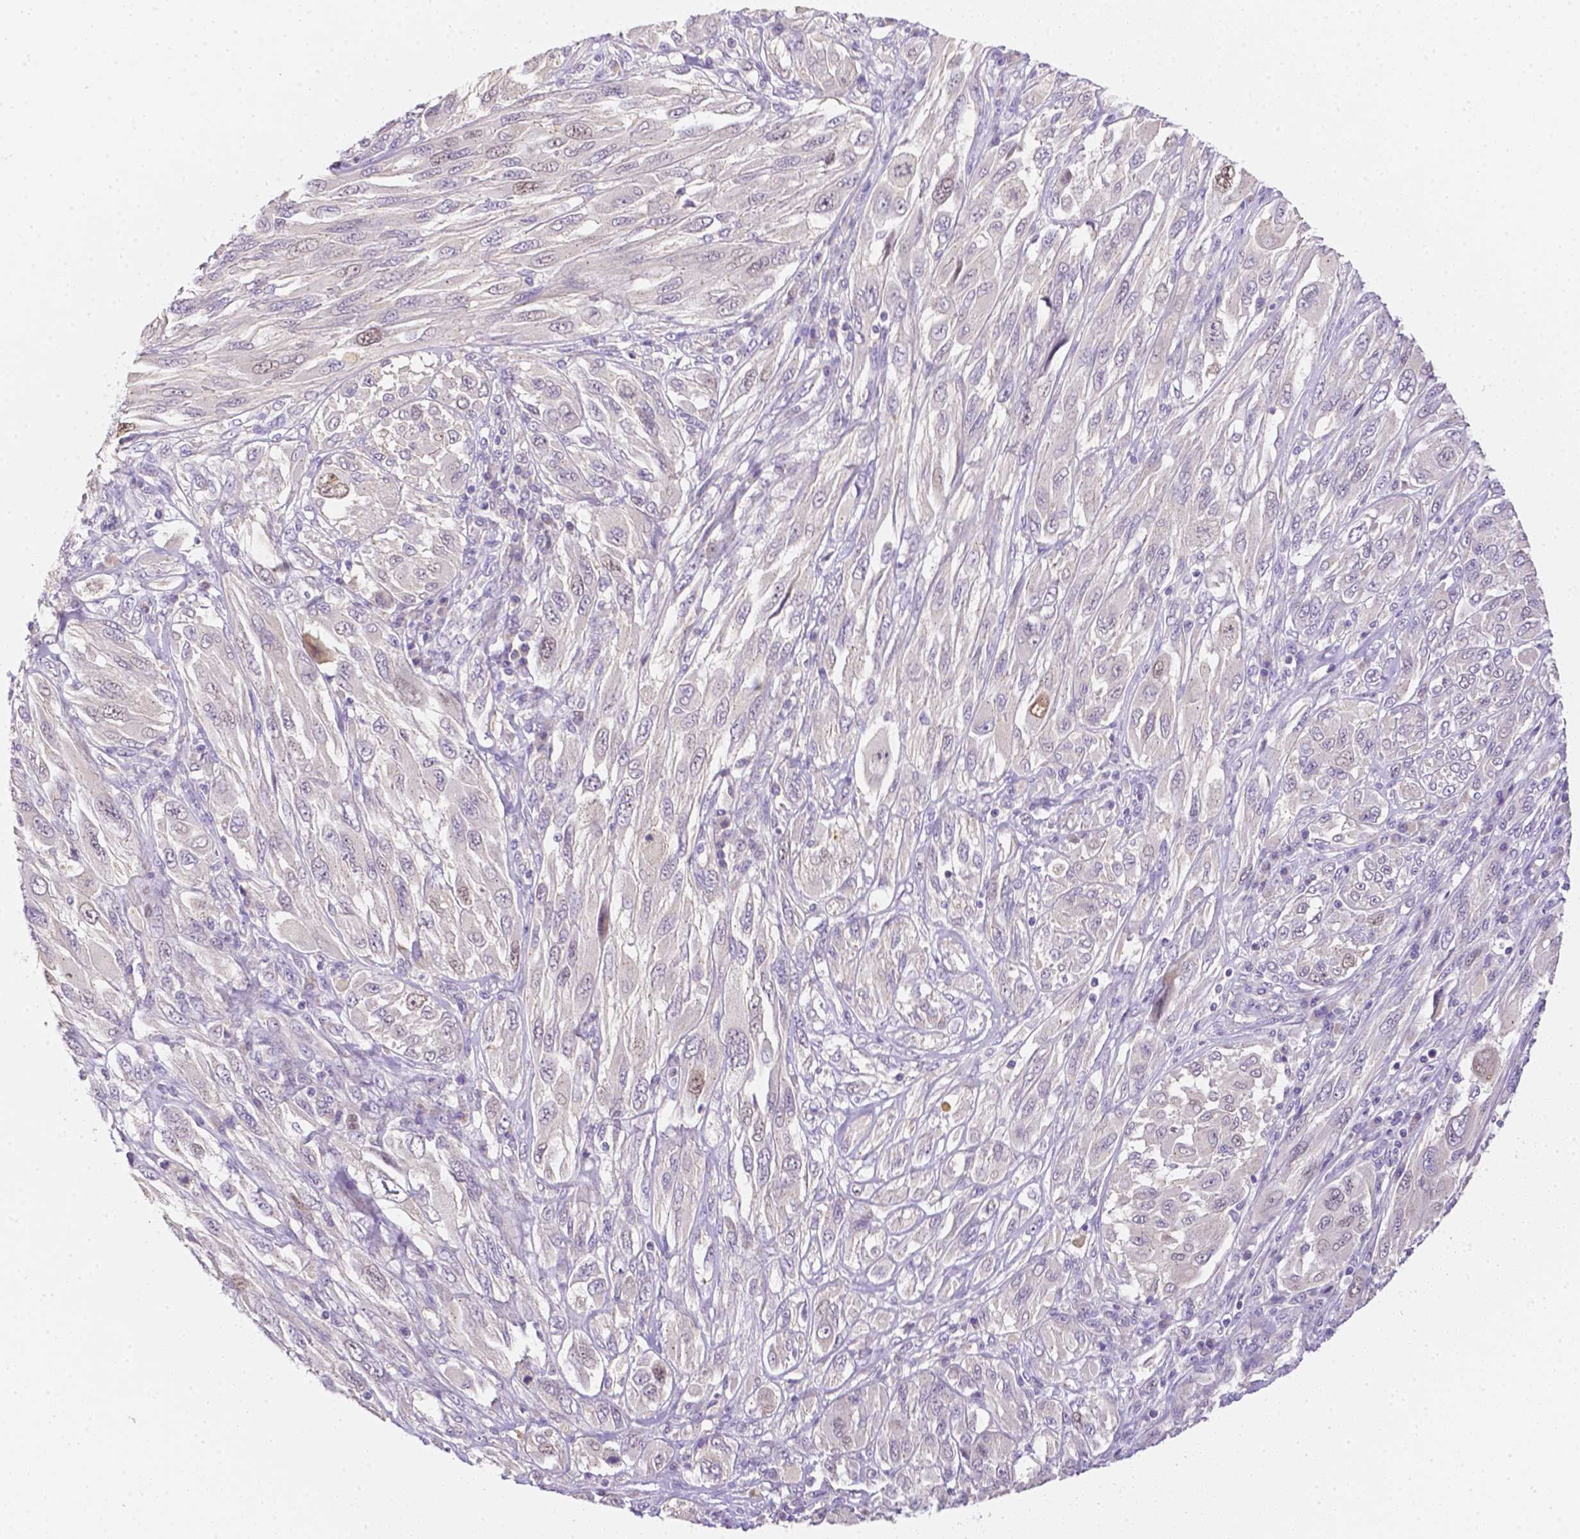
{"staining": {"intensity": "negative", "quantity": "none", "location": "none"}, "tissue": "melanoma", "cell_type": "Tumor cells", "image_type": "cancer", "snomed": [{"axis": "morphology", "description": "Malignant melanoma, NOS"}, {"axis": "topography", "description": "Skin"}], "caption": "DAB immunohistochemical staining of melanoma exhibits no significant staining in tumor cells.", "gene": "C10orf67", "patient": {"sex": "female", "age": 91}}